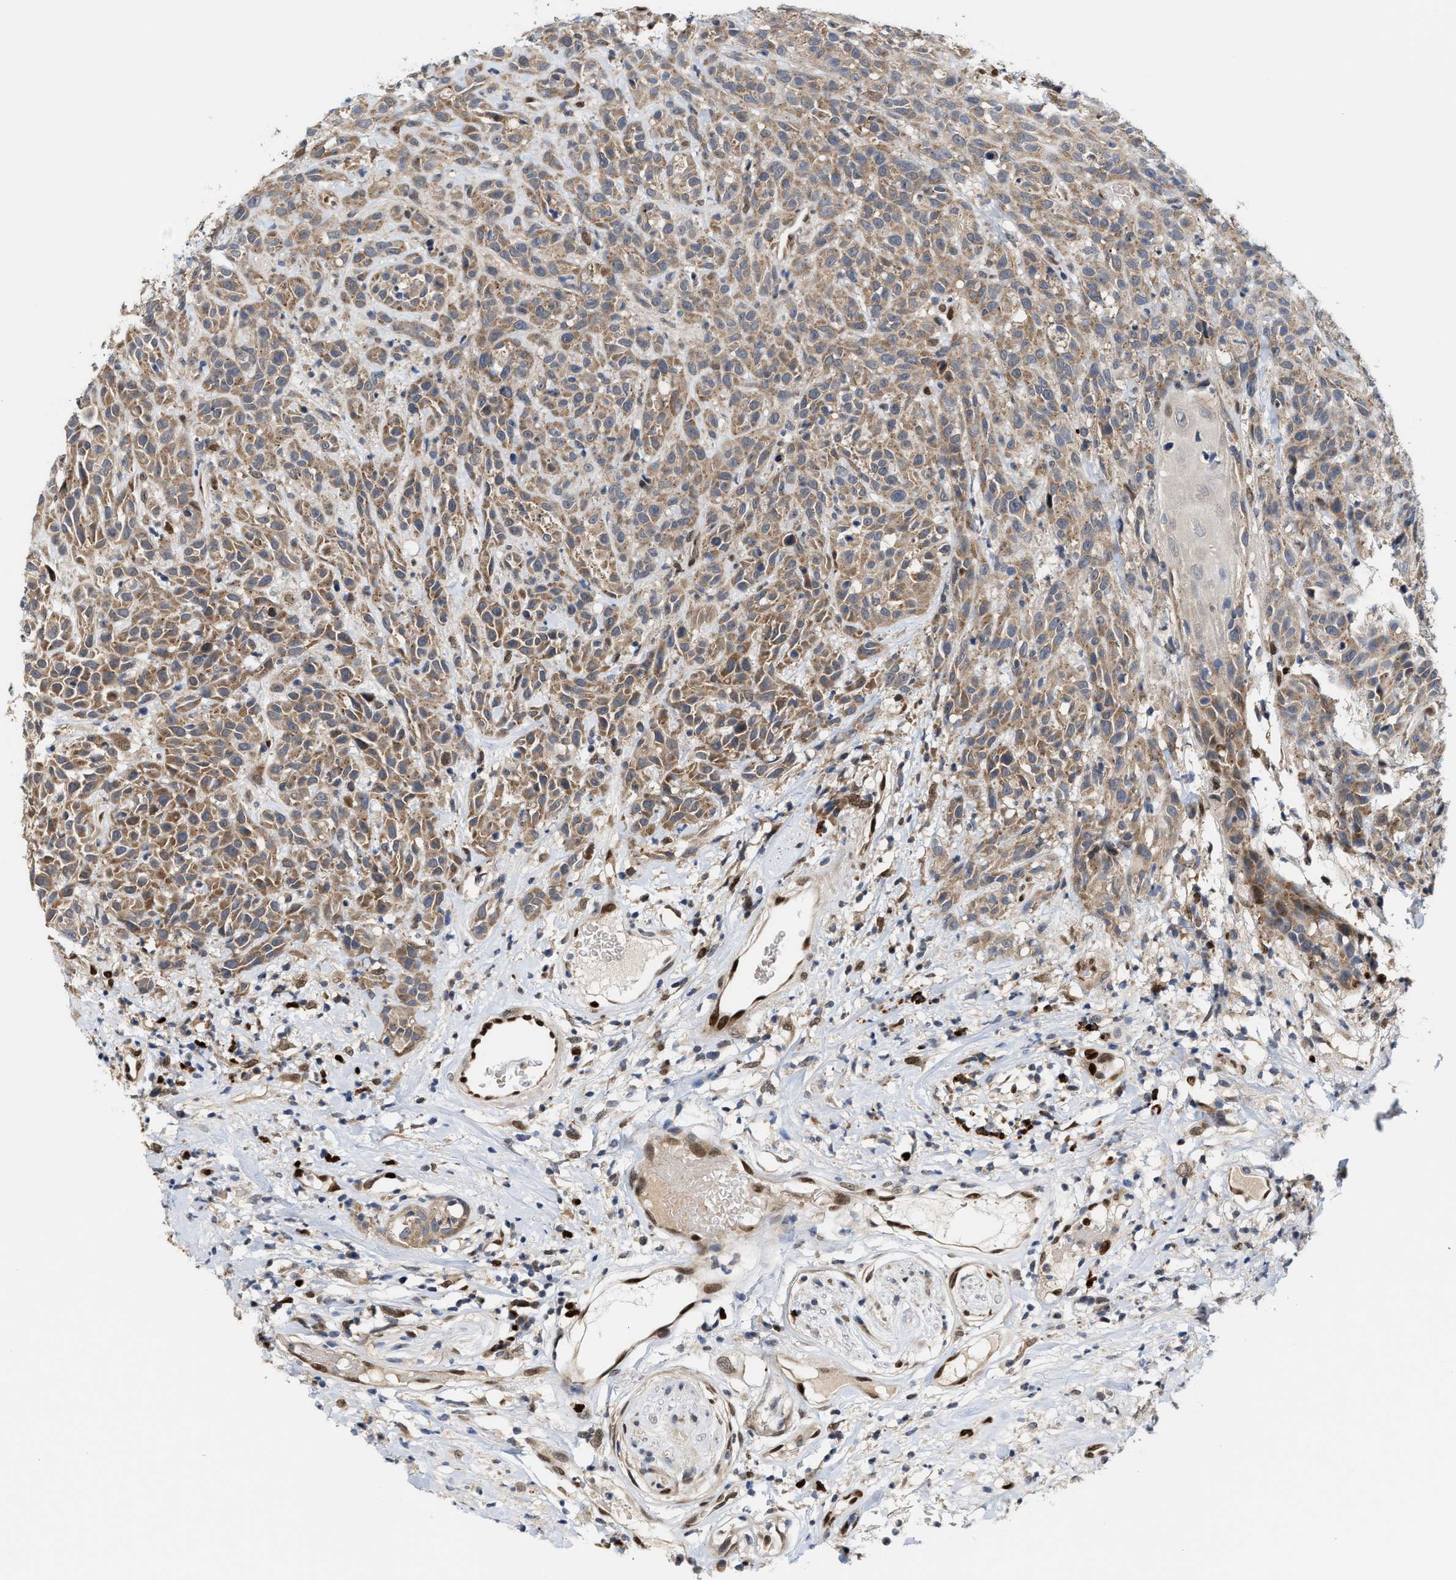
{"staining": {"intensity": "moderate", "quantity": ">75%", "location": "cytoplasmic/membranous"}, "tissue": "head and neck cancer", "cell_type": "Tumor cells", "image_type": "cancer", "snomed": [{"axis": "morphology", "description": "Normal tissue, NOS"}, {"axis": "morphology", "description": "Squamous cell carcinoma, NOS"}, {"axis": "topography", "description": "Cartilage tissue"}, {"axis": "topography", "description": "Head-Neck"}], "caption": "Protein staining reveals moderate cytoplasmic/membranous expression in about >75% of tumor cells in head and neck cancer (squamous cell carcinoma). (DAB (3,3'-diaminobenzidine) IHC with brightfield microscopy, high magnification).", "gene": "TCF4", "patient": {"sex": "male", "age": 62}}